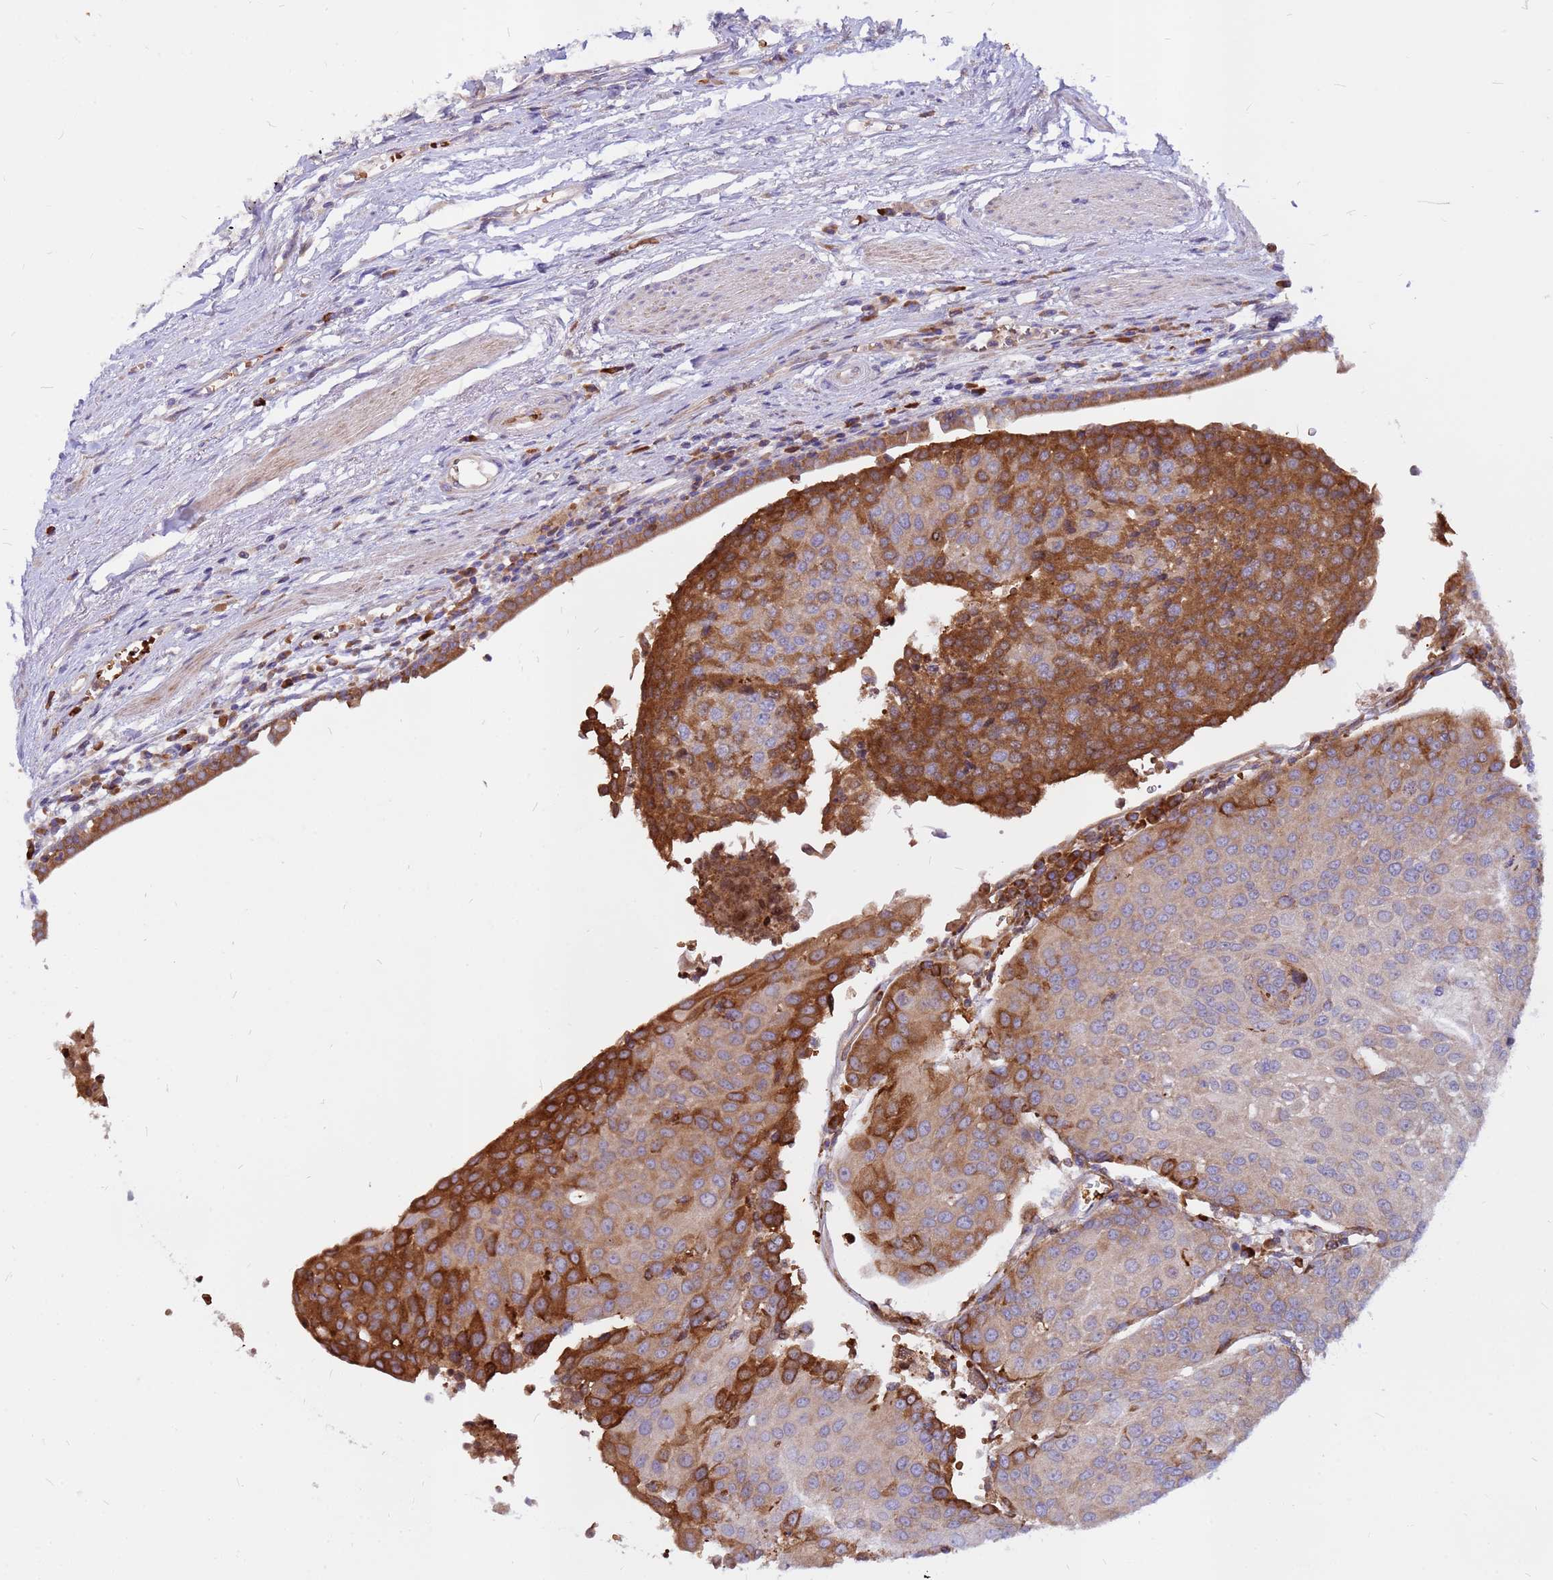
{"staining": {"intensity": "strong", "quantity": "<25%", "location": "cytoplasmic/membranous"}, "tissue": "urothelial cancer", "cell_type": "Tumor cells", "image_type": "cancer", "snomed": [{"axis": "morphology", "description": "Urothelial carcinoma, High grade"}, {"axis": "topography", "description": "Urinary bladder"}], "caption": "High-power microscopy captured an immunohistochemistry (IHC) micrograph of high-grade urothelial carcinoma, revealing strong cytoplasmic/membranous expression in about <25% of tumor cells. (DAB (3,3'-diaminobenzidine) = brown stain, brightfield microscopy at high magnification).", "gene": "ZNF669", "patient": {"sex": "female", "age": 85}}